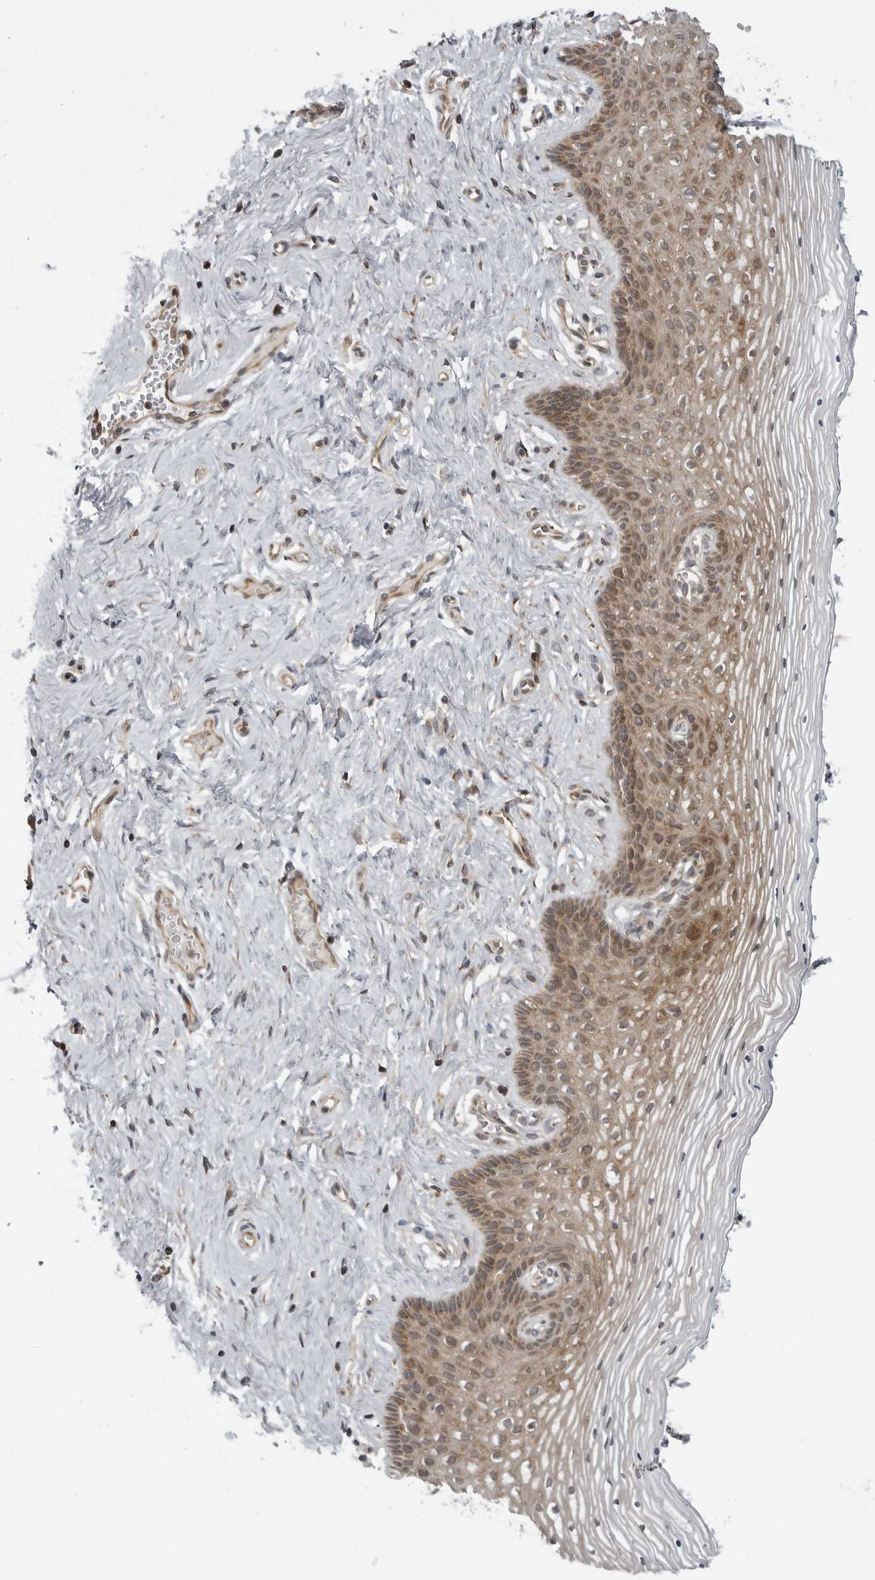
{"staining": {"intensity": "moderate", "quantity": ">75%", "location": "cytoplasmic/membranous"}, "tissue": "vagina", "cell_type": "Squamous epithelial cells", "image_type": "normal", "snomed": [{"axis": "morphology", "description": "Normal tissue, NOS"}, {"axis": "topography", "description": "Vagina"}], "caption": "IHC (DAB (3,3'-diaminobenzidine)) staining of unremarkable vagina shows moderate cytoplasmic/membranous protein expression in approximately >75% of squamous epithelial cells.", "gene": "LRRC45", "patient": {"sex": "female", "age": 32}}